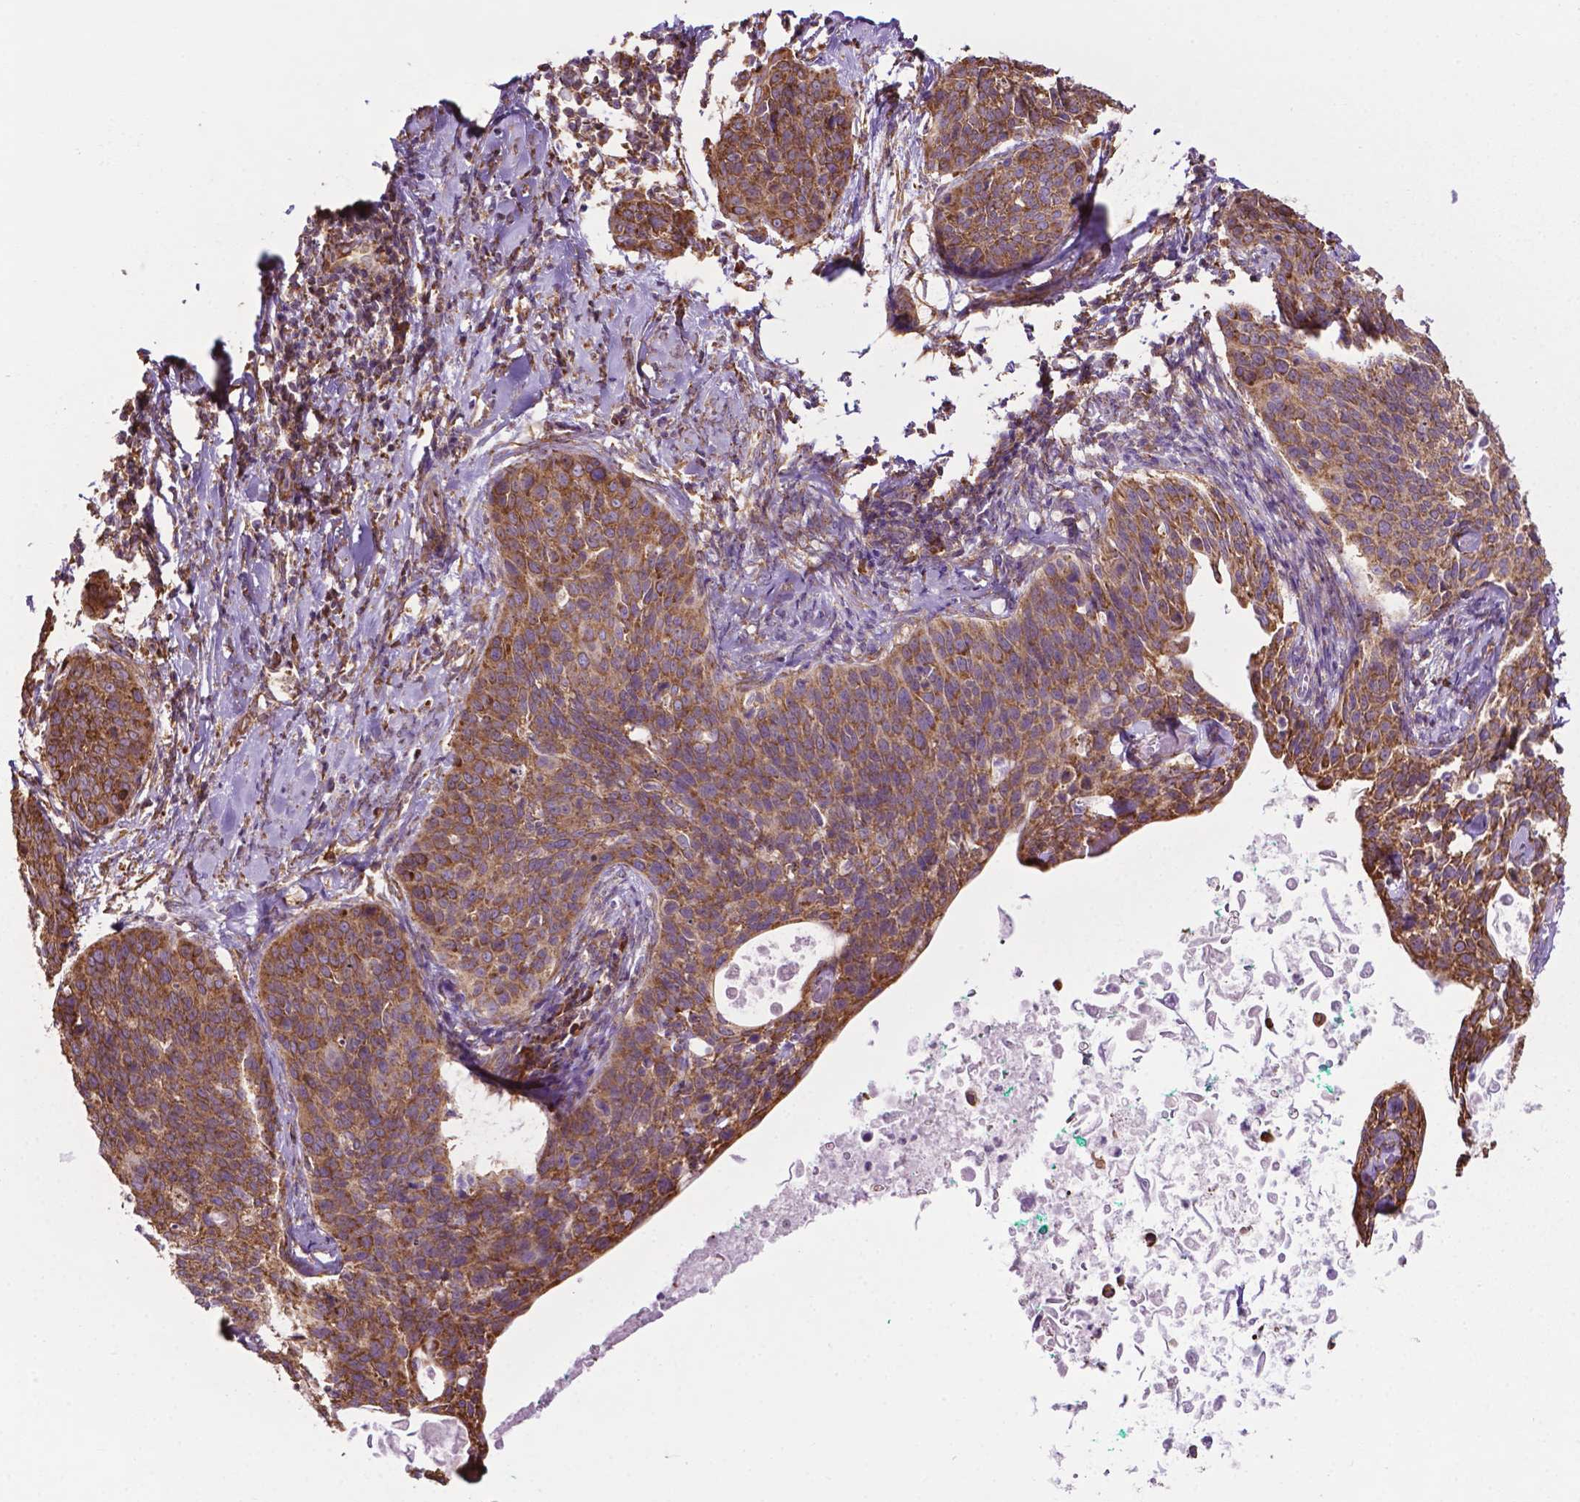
{"staining": {"intensity": "moderate", "quantity": ">75%", "location": "cytoplasmic/membranous"}, "tissue": "cervical cancer", "cell_type": "Tumor cells", "image_type": "cancer", "snomed": [{"axis": "morphology", "description": "Squamous cell carcinoma, NOS"}, {"axis": "topography", "description": "Cervix"}], "caption": "This micrograph reveals cervical cancer stained with immunohistochemistry (IHC) to label a protein in brown. The cytoplasmic/membranous of tumor cells show moderate positivity for the protein. Nuclei are counter-stained blue.", "gene": "RPL29", "patient": {"sex": "female", "age": 69}}